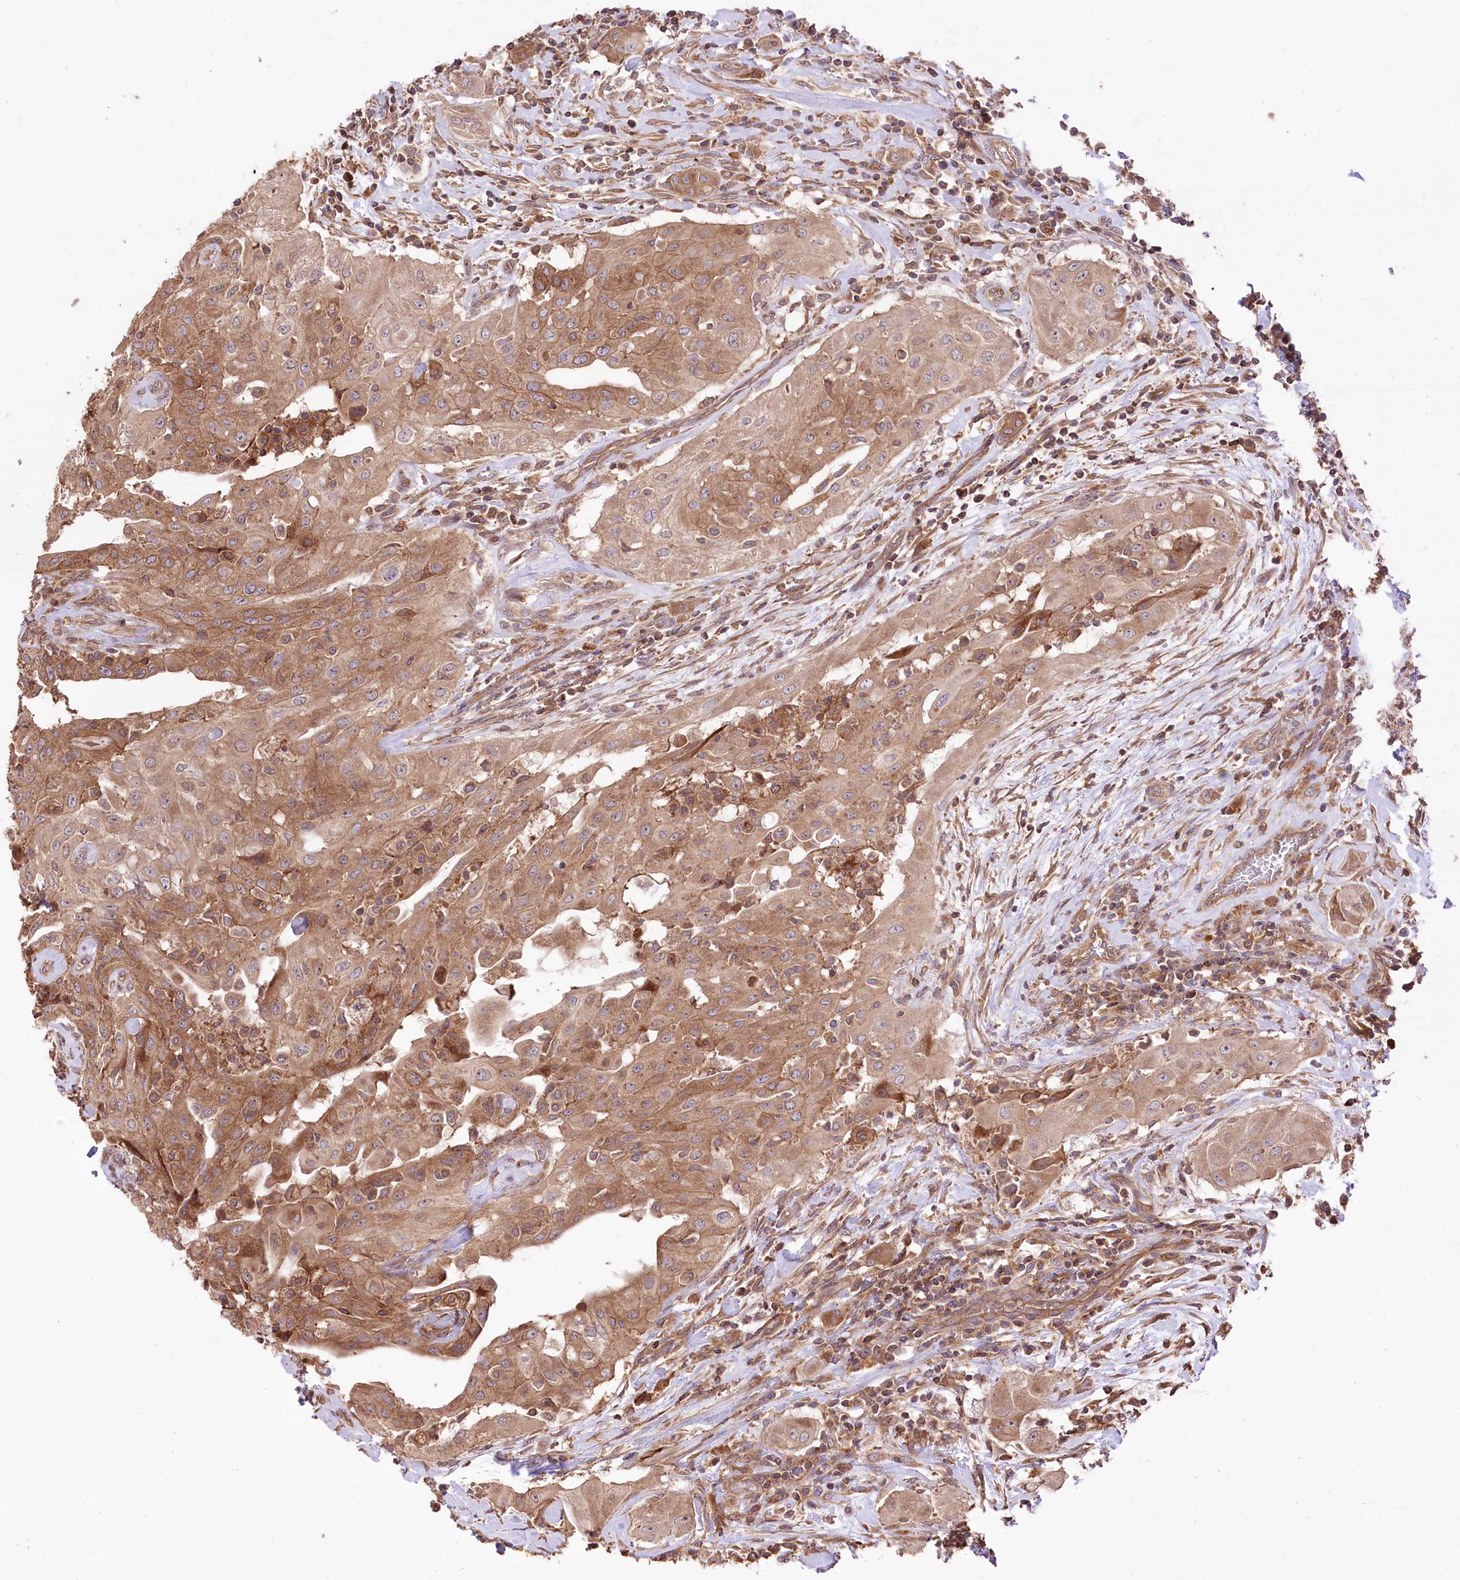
{"staining": {"intensity": "moderate", "quantity": ">75%", "location": "cytoplasmic/membranous"}, "tissue": "thyroid cancer", "cell_type": "Tumor cells", "image_type": "cancer", "snomed": [{"axis": "morphology", "description": "Papillary adenocarcinoma, NOS"}, {"axis": "topography", "description": "Thyroid gland"}], "caption": "Immunohistochemical staining of papillary adenocarcinoma (thyroid) shows moderate cytoplasmic/membranous protein positivity in about >75% of tumor cells.", "gene": "XYLB", "patient": {"sex": "female", "age": 59}}